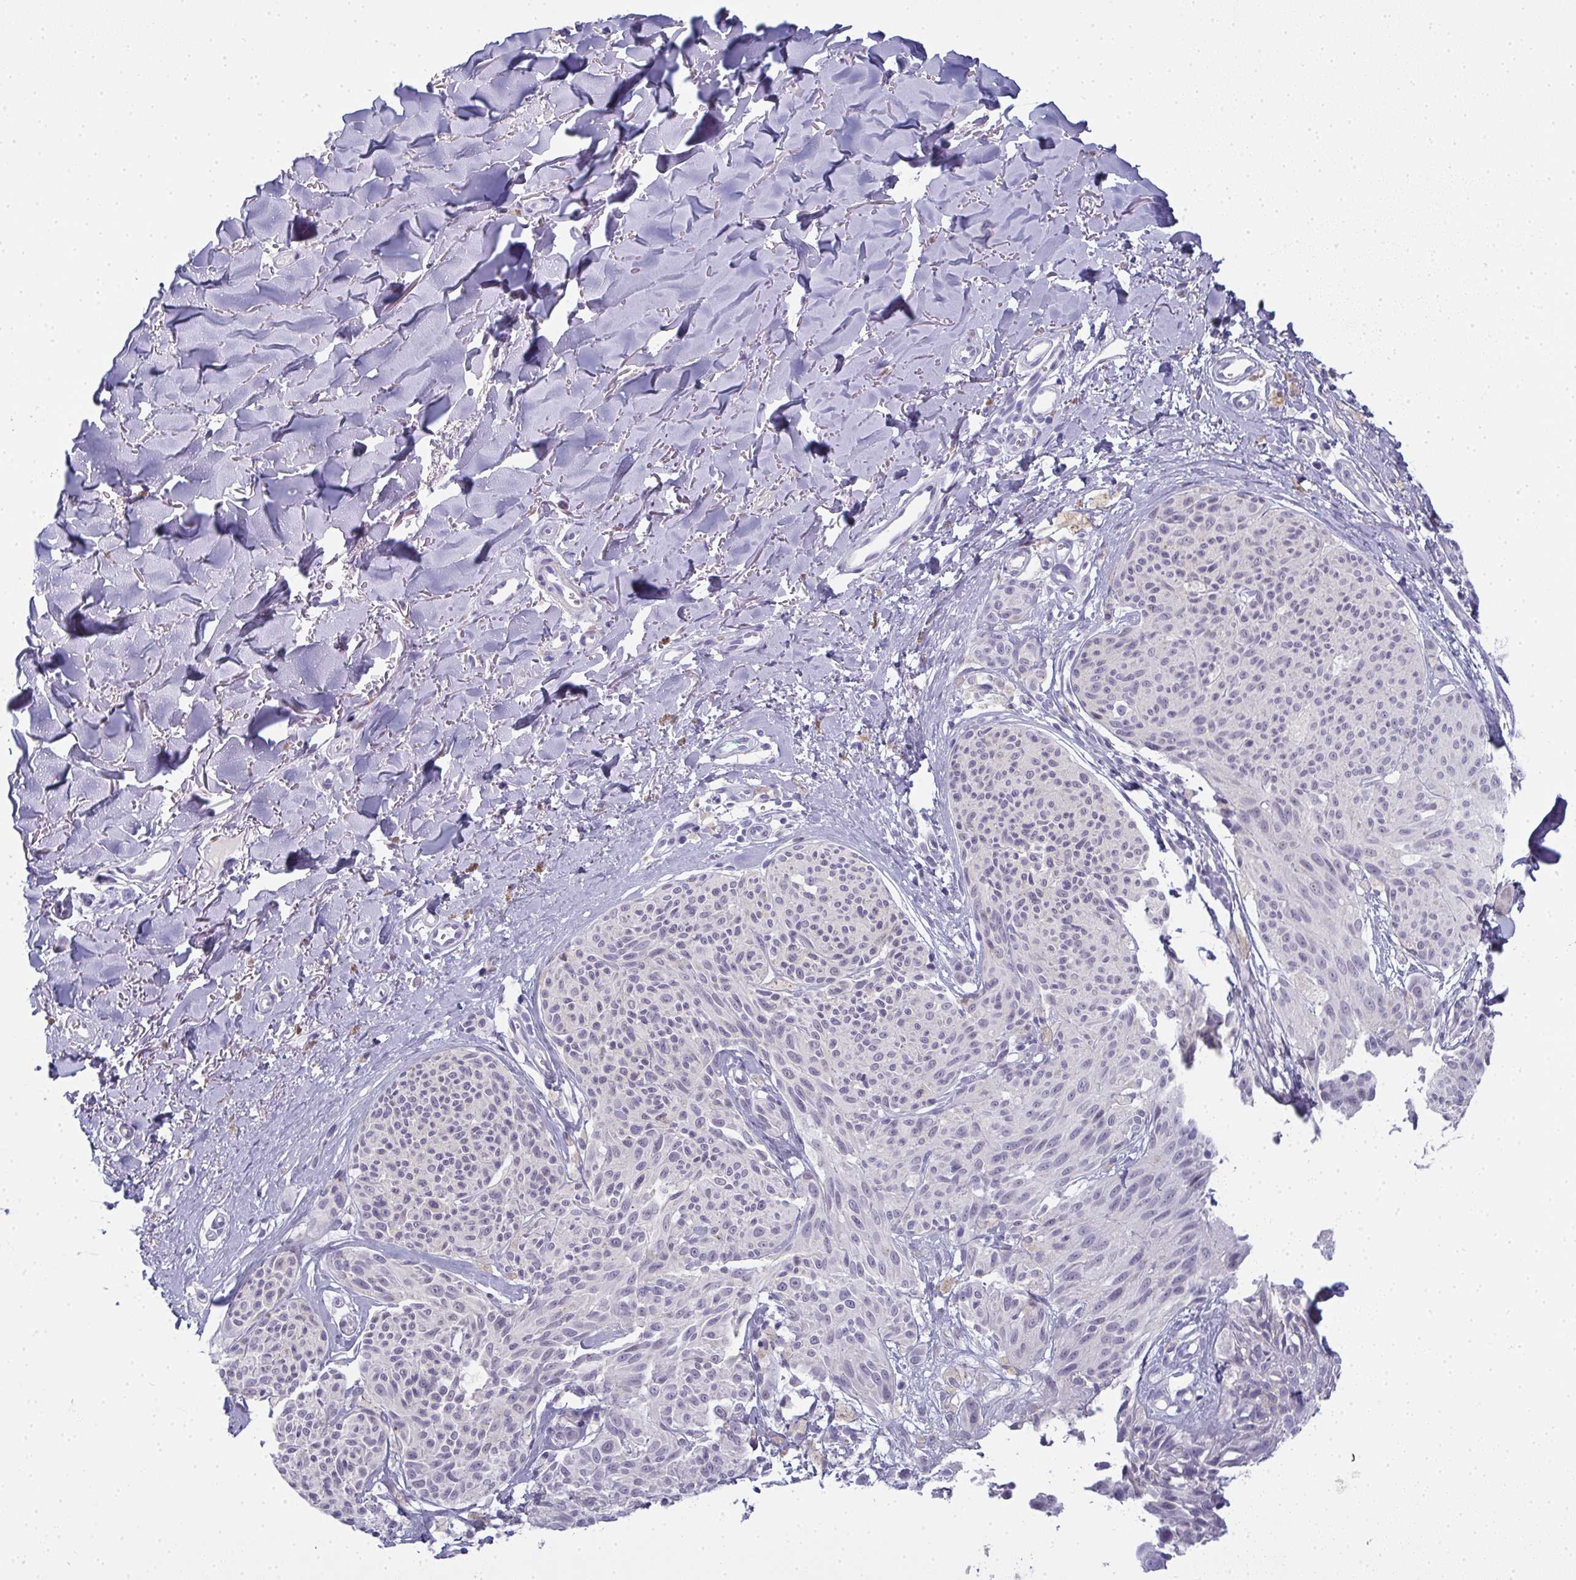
{"staining": {"intensity": "negative", "quantity": "none", "location": "none"}, "tissue": "melanoma", "cell_type": "Tumor cells", "image_type": "cancer", "snomed": [{"axis": "morphology", "description": "Malignant melanoma, NOS"}, {"axis": "topography", "description": "Skin"}], "caption": "Protein analysis of melanoma displays no significant positivity in tumor cells.", "gene": "SLC36A2", "patient": {"sex": "female", "age": 87}}